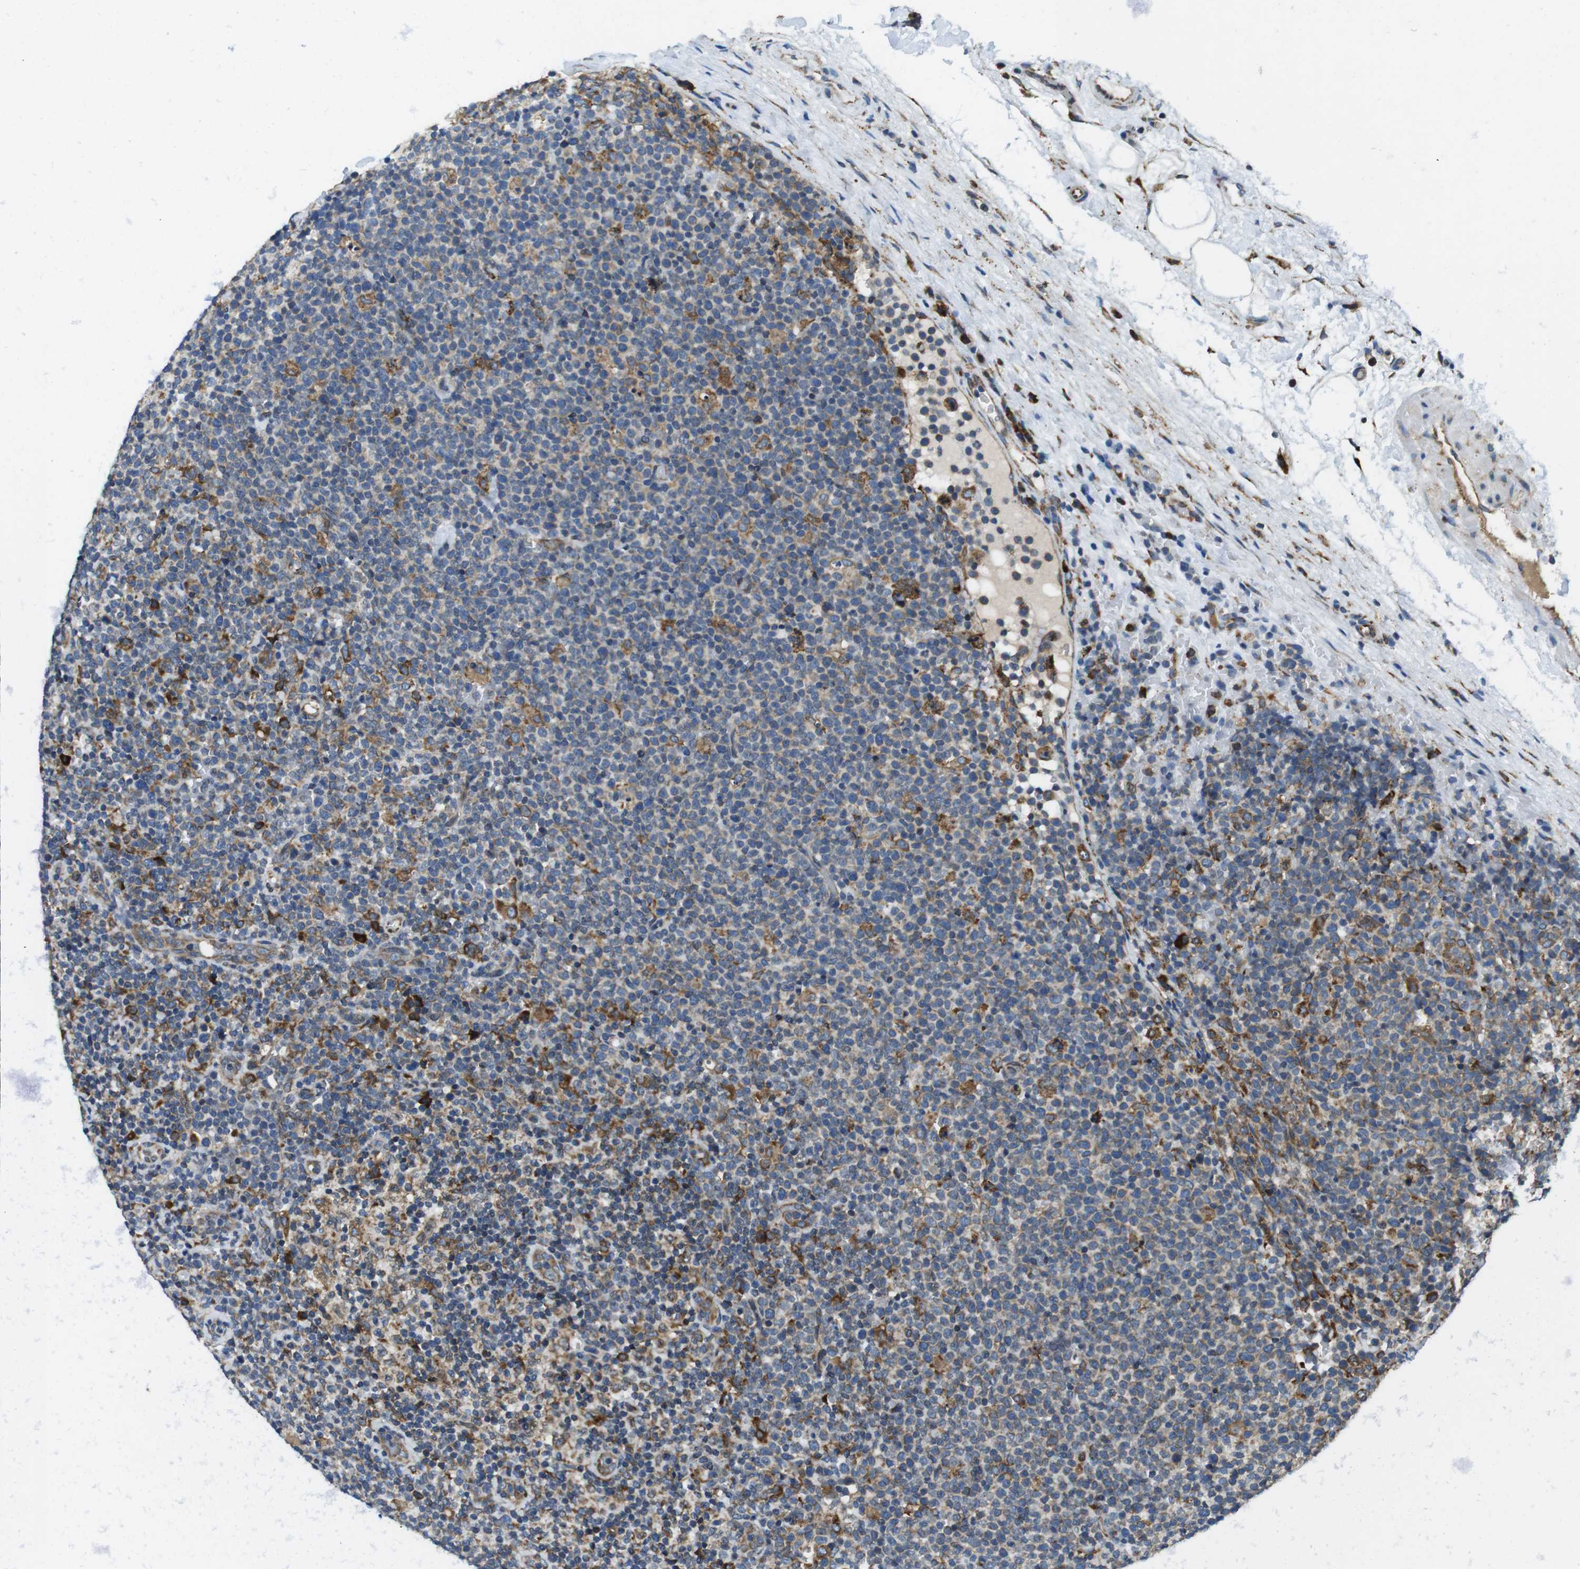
{"staining": {"intensity": "moderate", "quantity": "<25%", "location": "cytoplasmic/membranous"}, "tissue": "lymphoma", "cell_type": "Tumor cells", "image_type": "cancer", "snomed": [{"axis": "morphology", "description": "Malignant lymphoma, non-Hodgkin's type, High grade"}, {"axis": "topography", "description": "Lymph node"}], "caption": "Brown immunohistochemical staining in human high-grade malignant lymphoma, non-Hodgkin's type demonstrates moderate cytoplasmic/membranous staining in approximately <25% of tumor cells.", "gene": "UGGT1", "patient": {"sex": "male", "age": 61}}